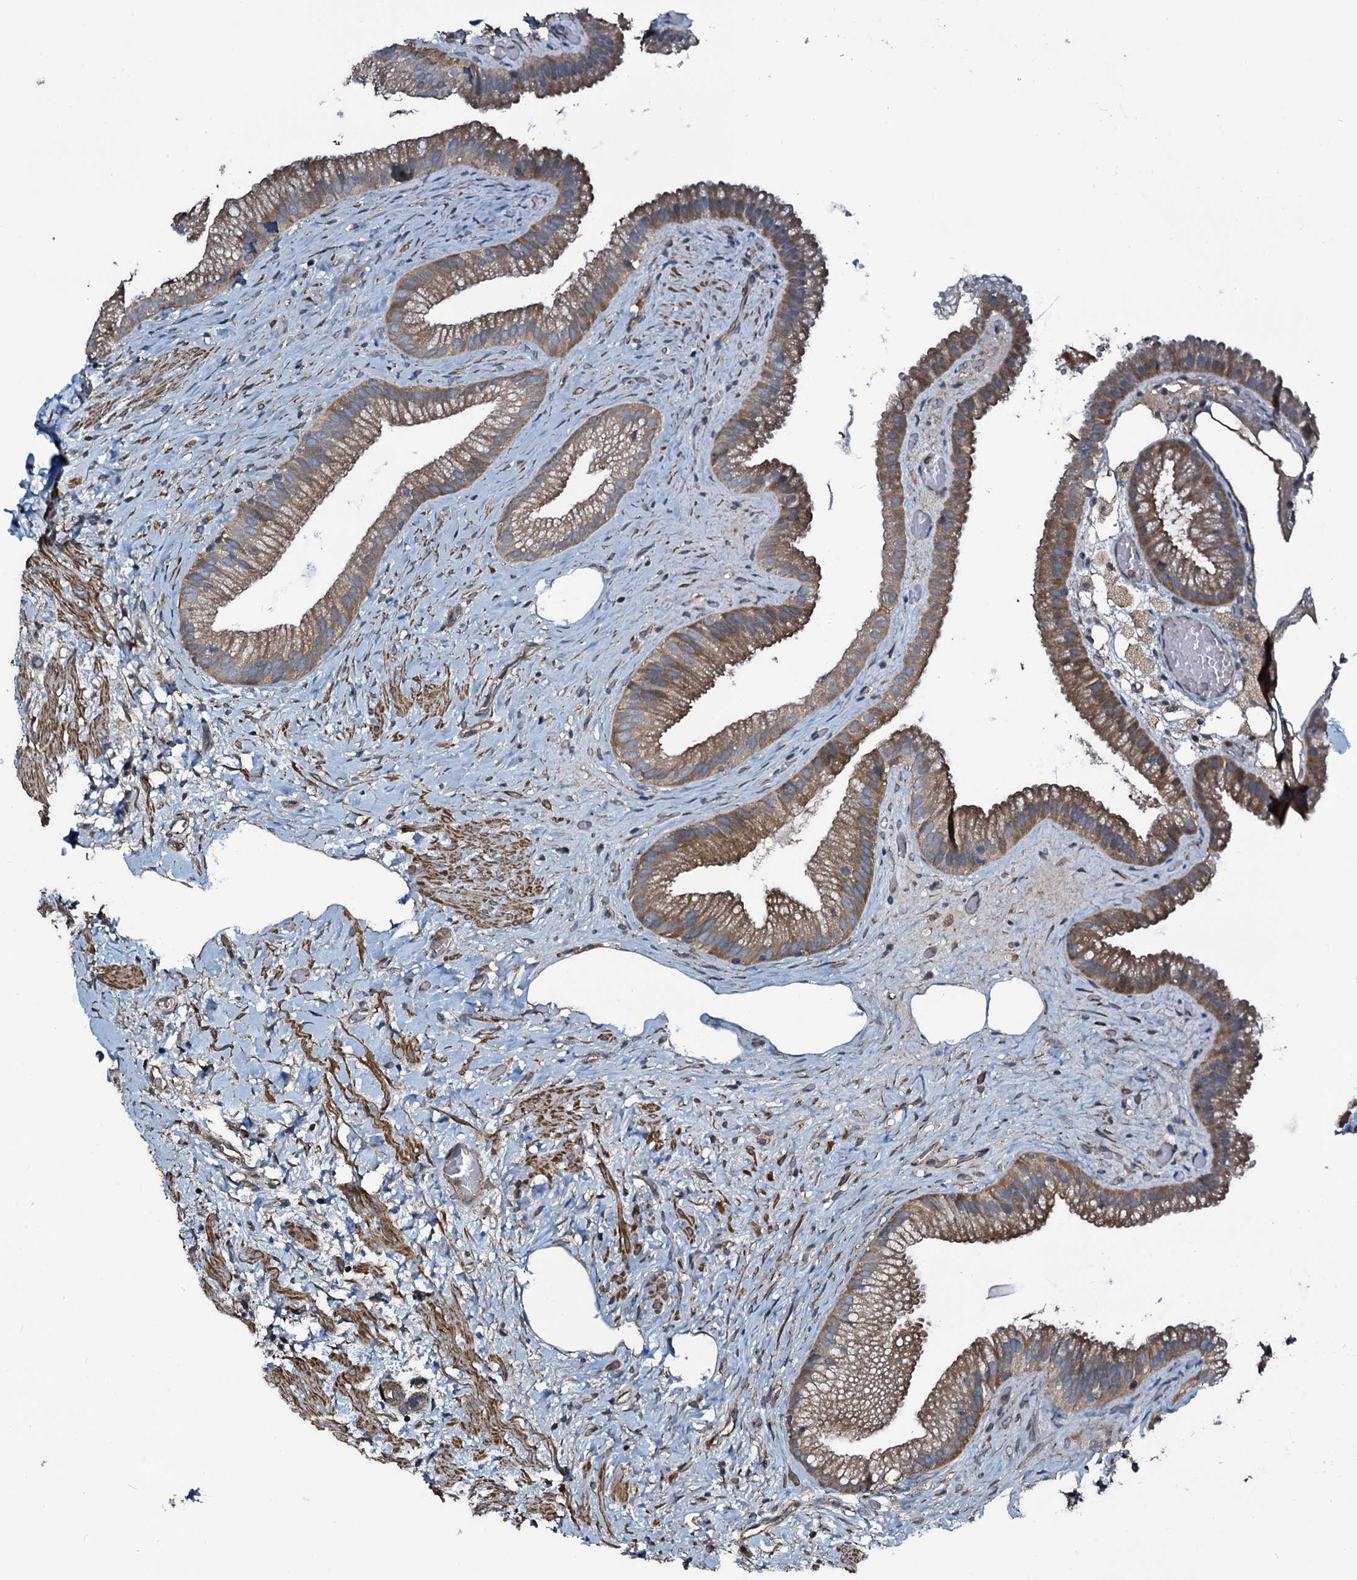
{"staining": {"intensity": "moderate", "quantity": ">75%", "location": "cytoplasmic/membranous"}, "tissue": "gallbladder", "cell_type": "Glandular cells", "image_type": "normal", "snomed": [{"axis": "morphology", "description": "Normal tissue, NOS"}, {"axis": "morphology", "description": "Inflammation, NOS"}, {"axis": "topography", "description": "Gallbladder"}], "caption": "Unremarkable gallbladder shows moderate cytoplasmic/membranous expression in approximately >75% of glandular cells The protein of interest is stained brown, and the nuclei are stained in blue (DAB IHC with brightfield microscopy, high magnification)..", "gene": "WIPF3", "patient": {"sex": "male", "age": 51}}